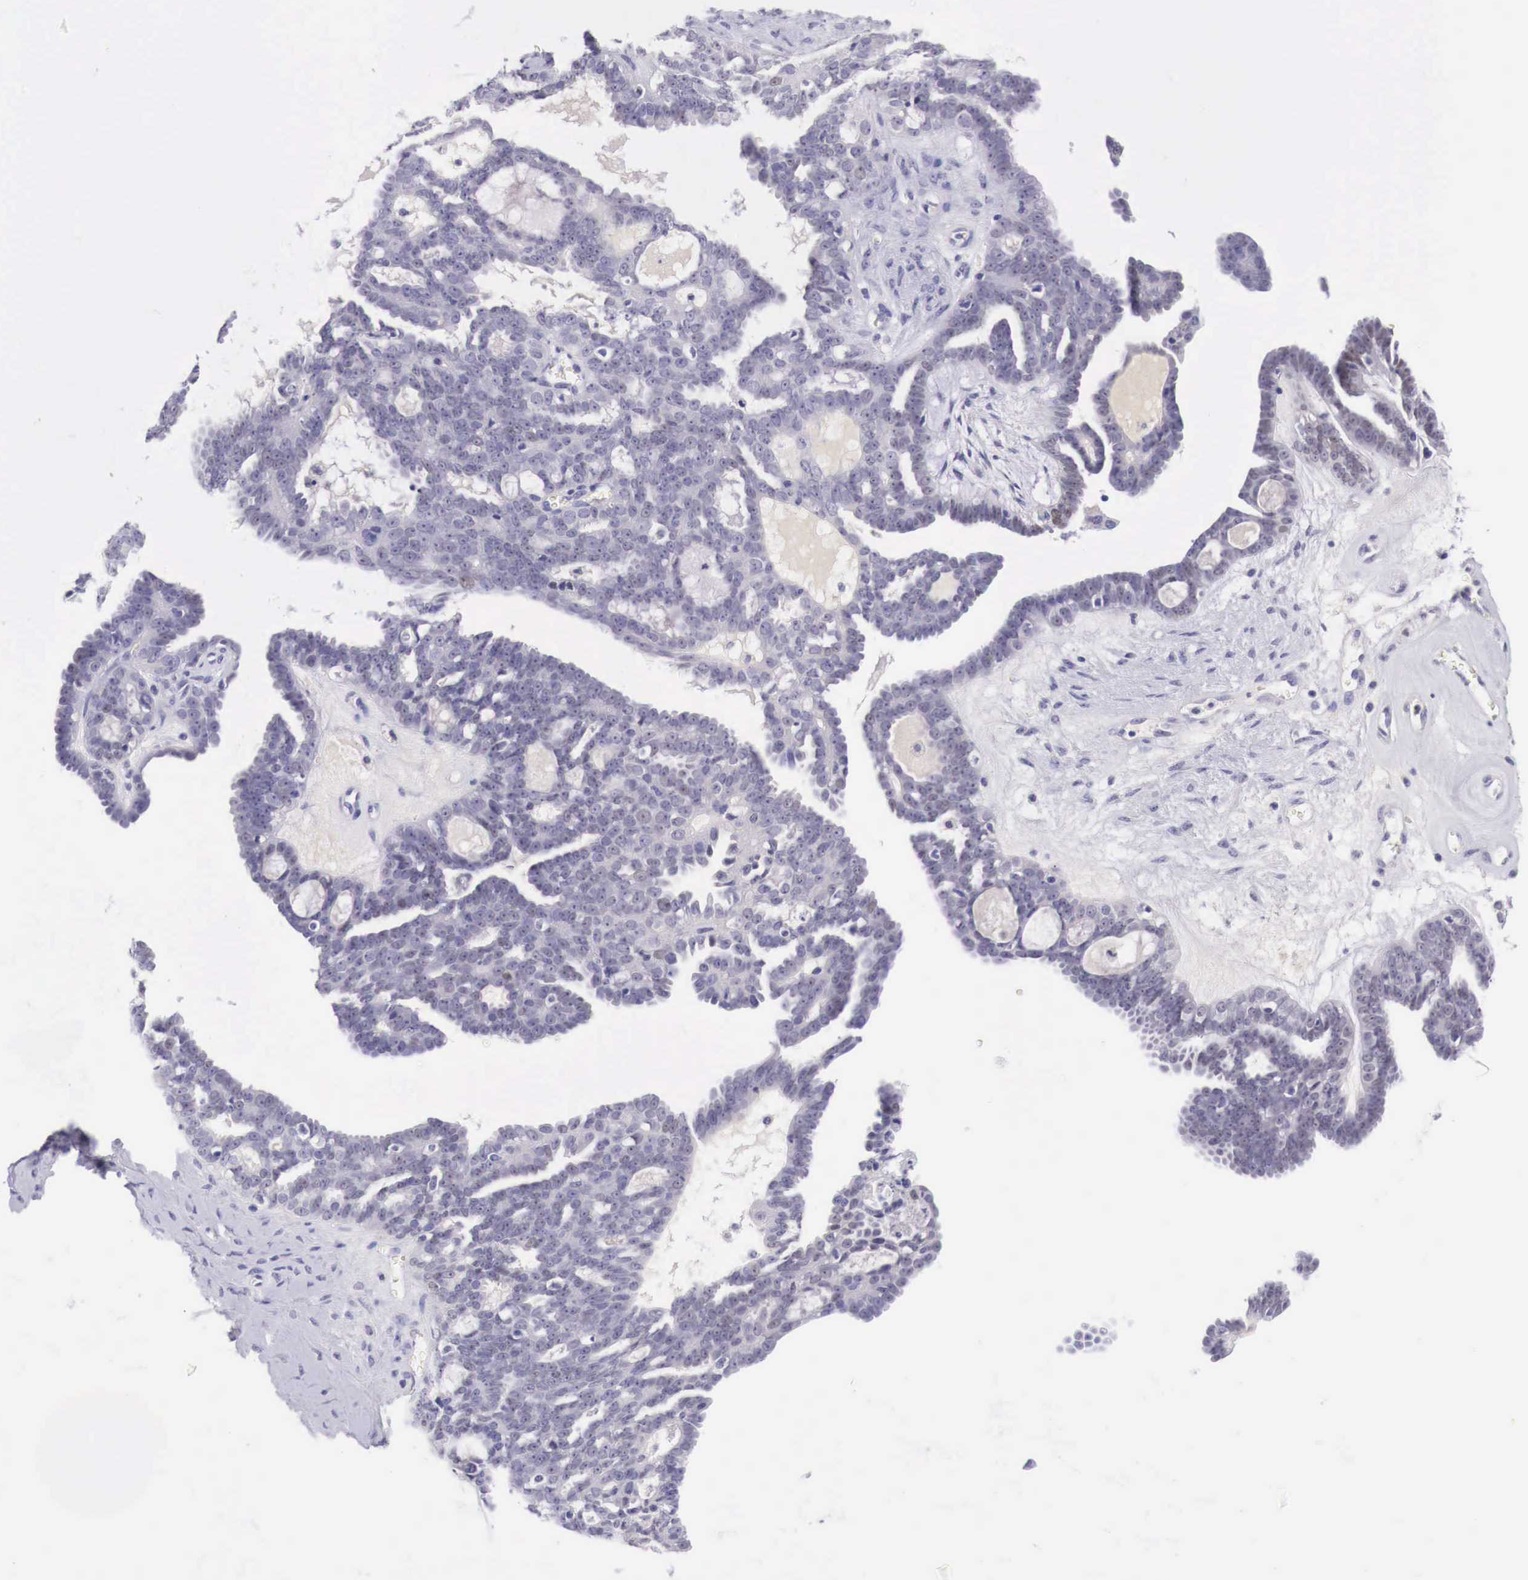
{"staining": {"intensity": "negative", "quantity": "none", "location": "none"}, "tissue": "ovarian cancer", "cell_type": "Tumor cells", "image_type": "cancer", "snomed": [{"axis": "morphology", "description": "Cystadenocarcinoma, serous, NOS"}, {"axis": "topography", "description": "Ovary"}], "caption": "Serous cystadenocarcinoma (ovarian) stained for a protein using IHC shows no expression tumor cells.", "gene": "BCL6", "patient": {"sex": "female", "age": 71}}